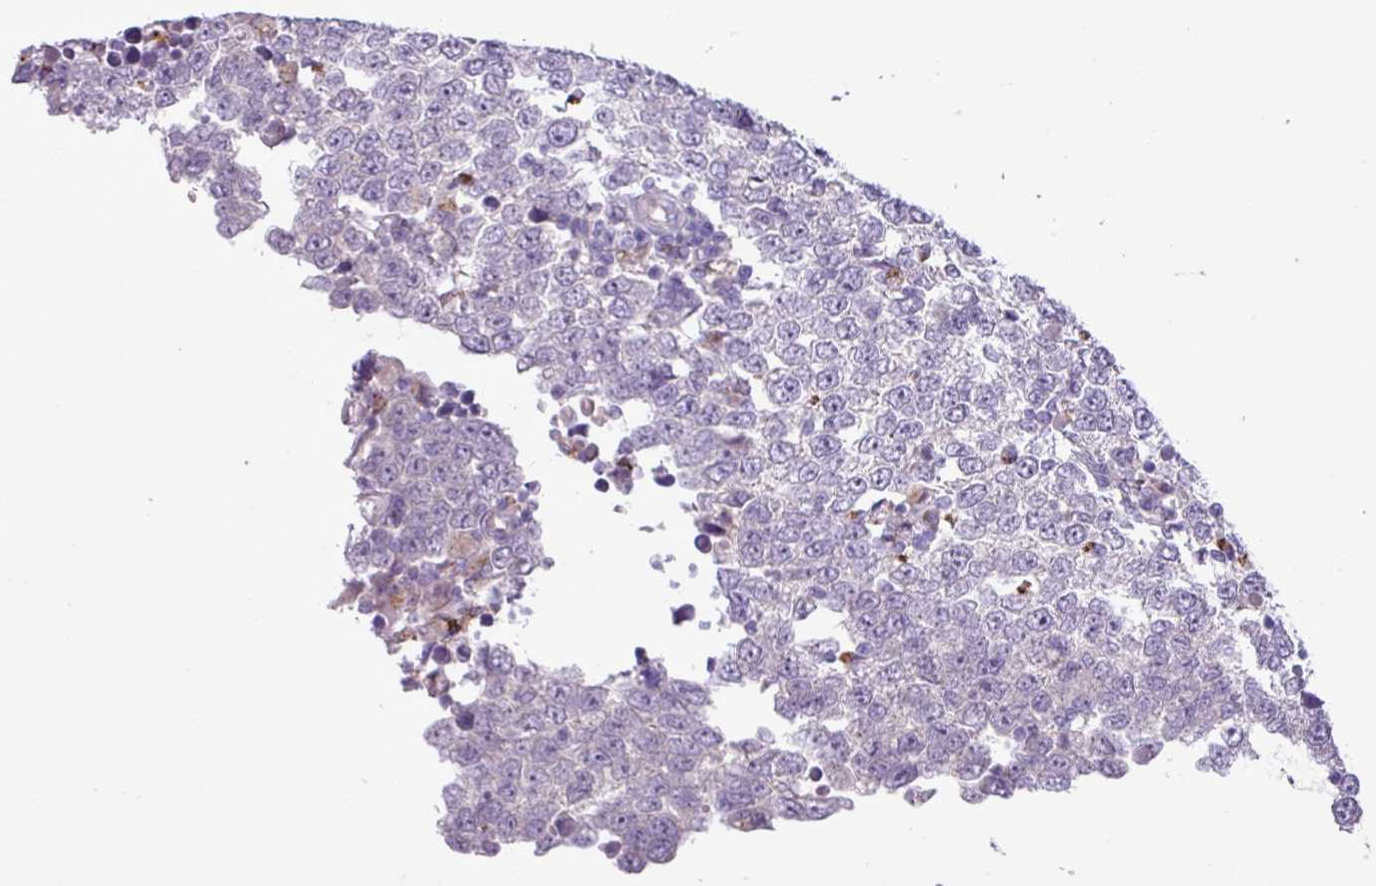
{"staining": {"intensity": "negative", "quantity": "none", "location": "none"}, "tissue": "testis cancer", "cell_type": "Tumor cells", "image_type": "cancer", "snomed": [{"axis": "morphology", "description": "Seminoma, NOS"}, {"axis": "morphology", "description": "Carcinoma, Embryonal, NOS"}, {"axis": "topography", "description": "Testis"}], "caption": "There is no significant expression in tumor cells of seminoma (testis).", "gene": "CD248", "patient": {"sex": "male", "age": 28}}